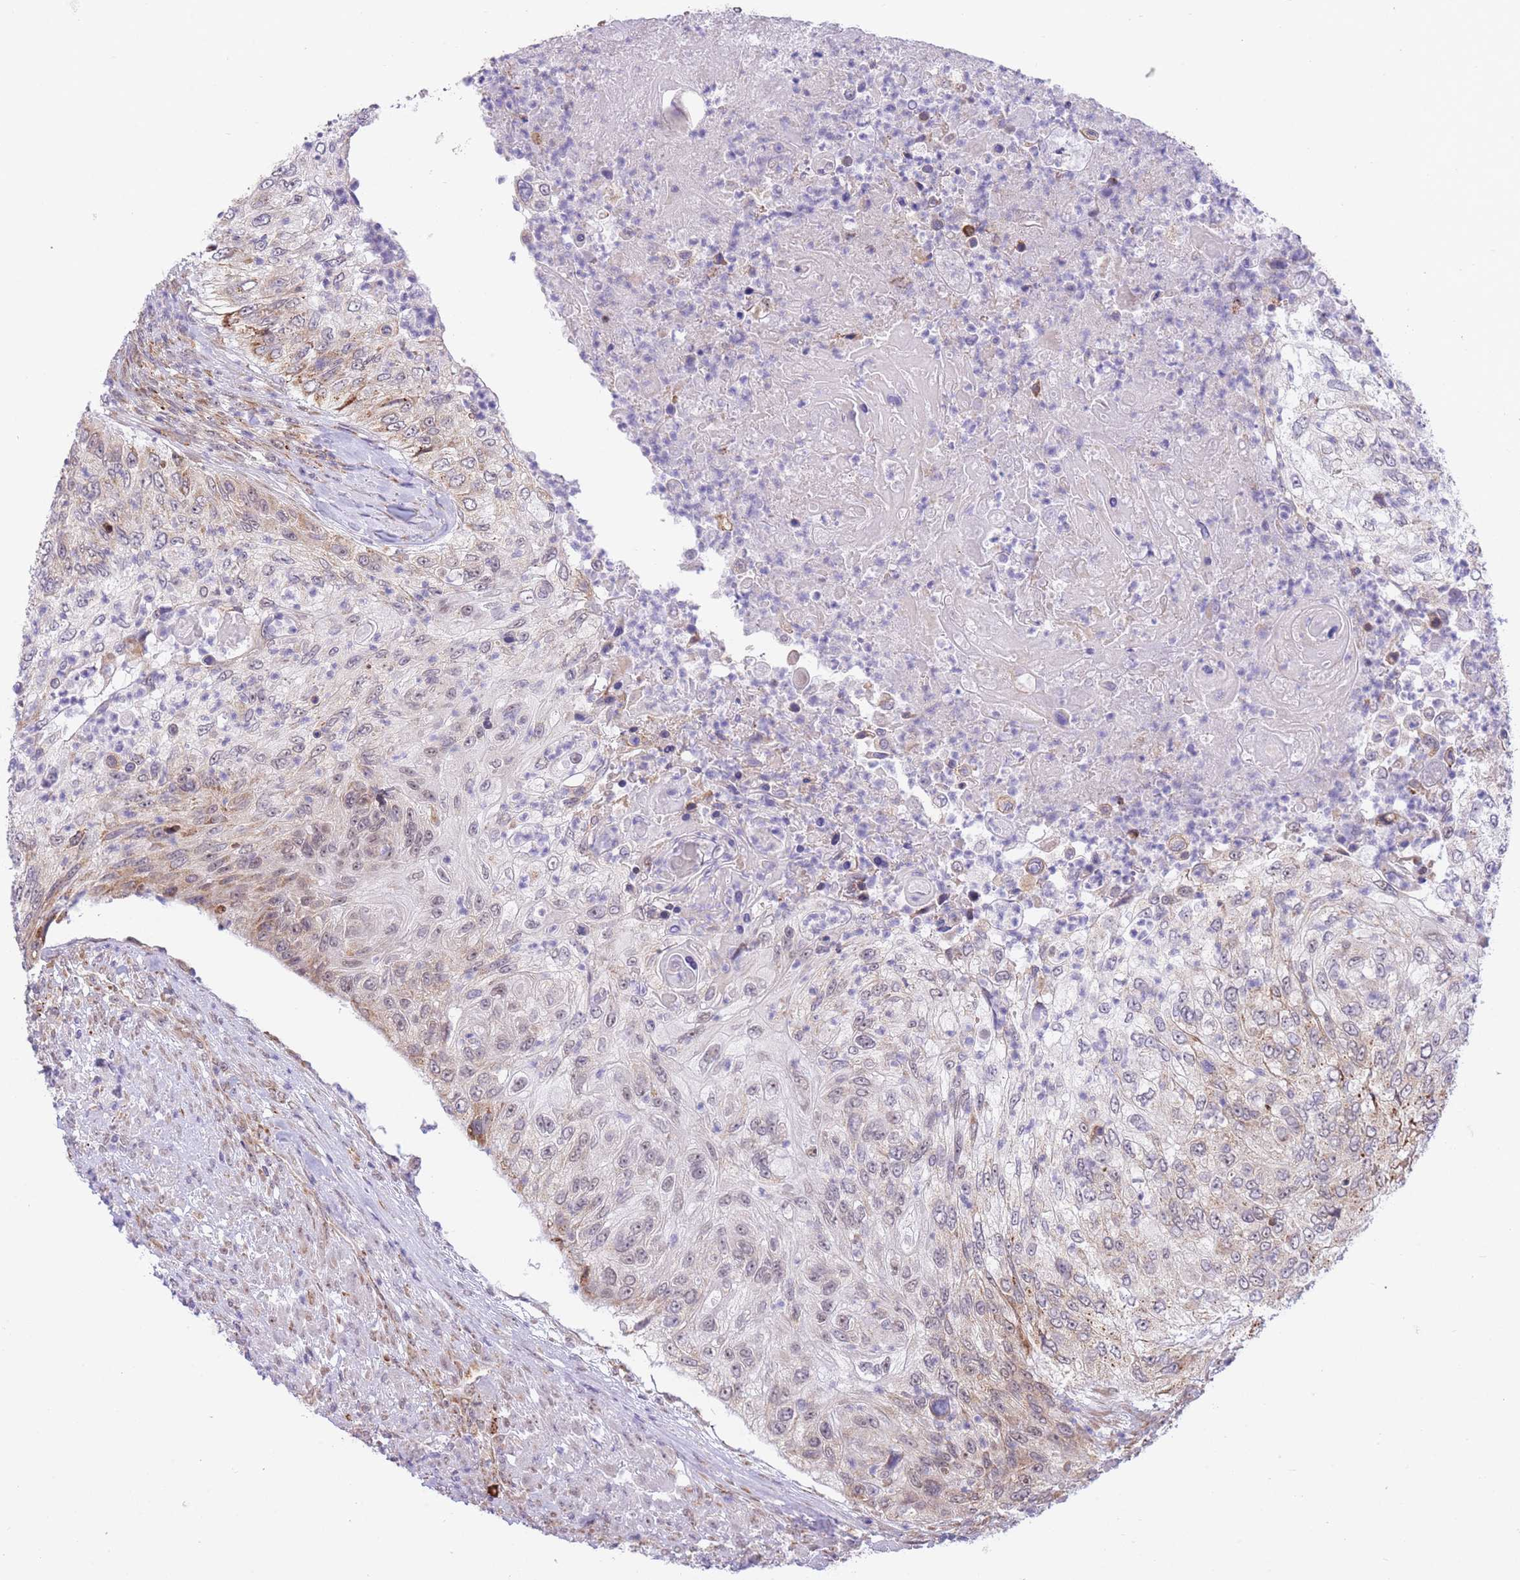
{"staining": {"intensity": "weak", "quantity": "25%-75%", "location": "cytoplasmic/membranous"}, "tissue": "urothelial cancer", "cell_type": "Tumor cells", "image_type": "cancer", "snomed": [{"axis": "morphology", "description": "Urothelial carcinoma, High grade"}, {"axis": "topography", "description": "Urinary bladder"}], "caption": "This is a photomicrograph of immunohistochemistry staining of high-grade urothelial carcinoma, which shows weak expression in the cytoplasmic/membranous of tumor cells.", "gene": "EXOSC8", "patient": {"sex": "female", "age": 60}}